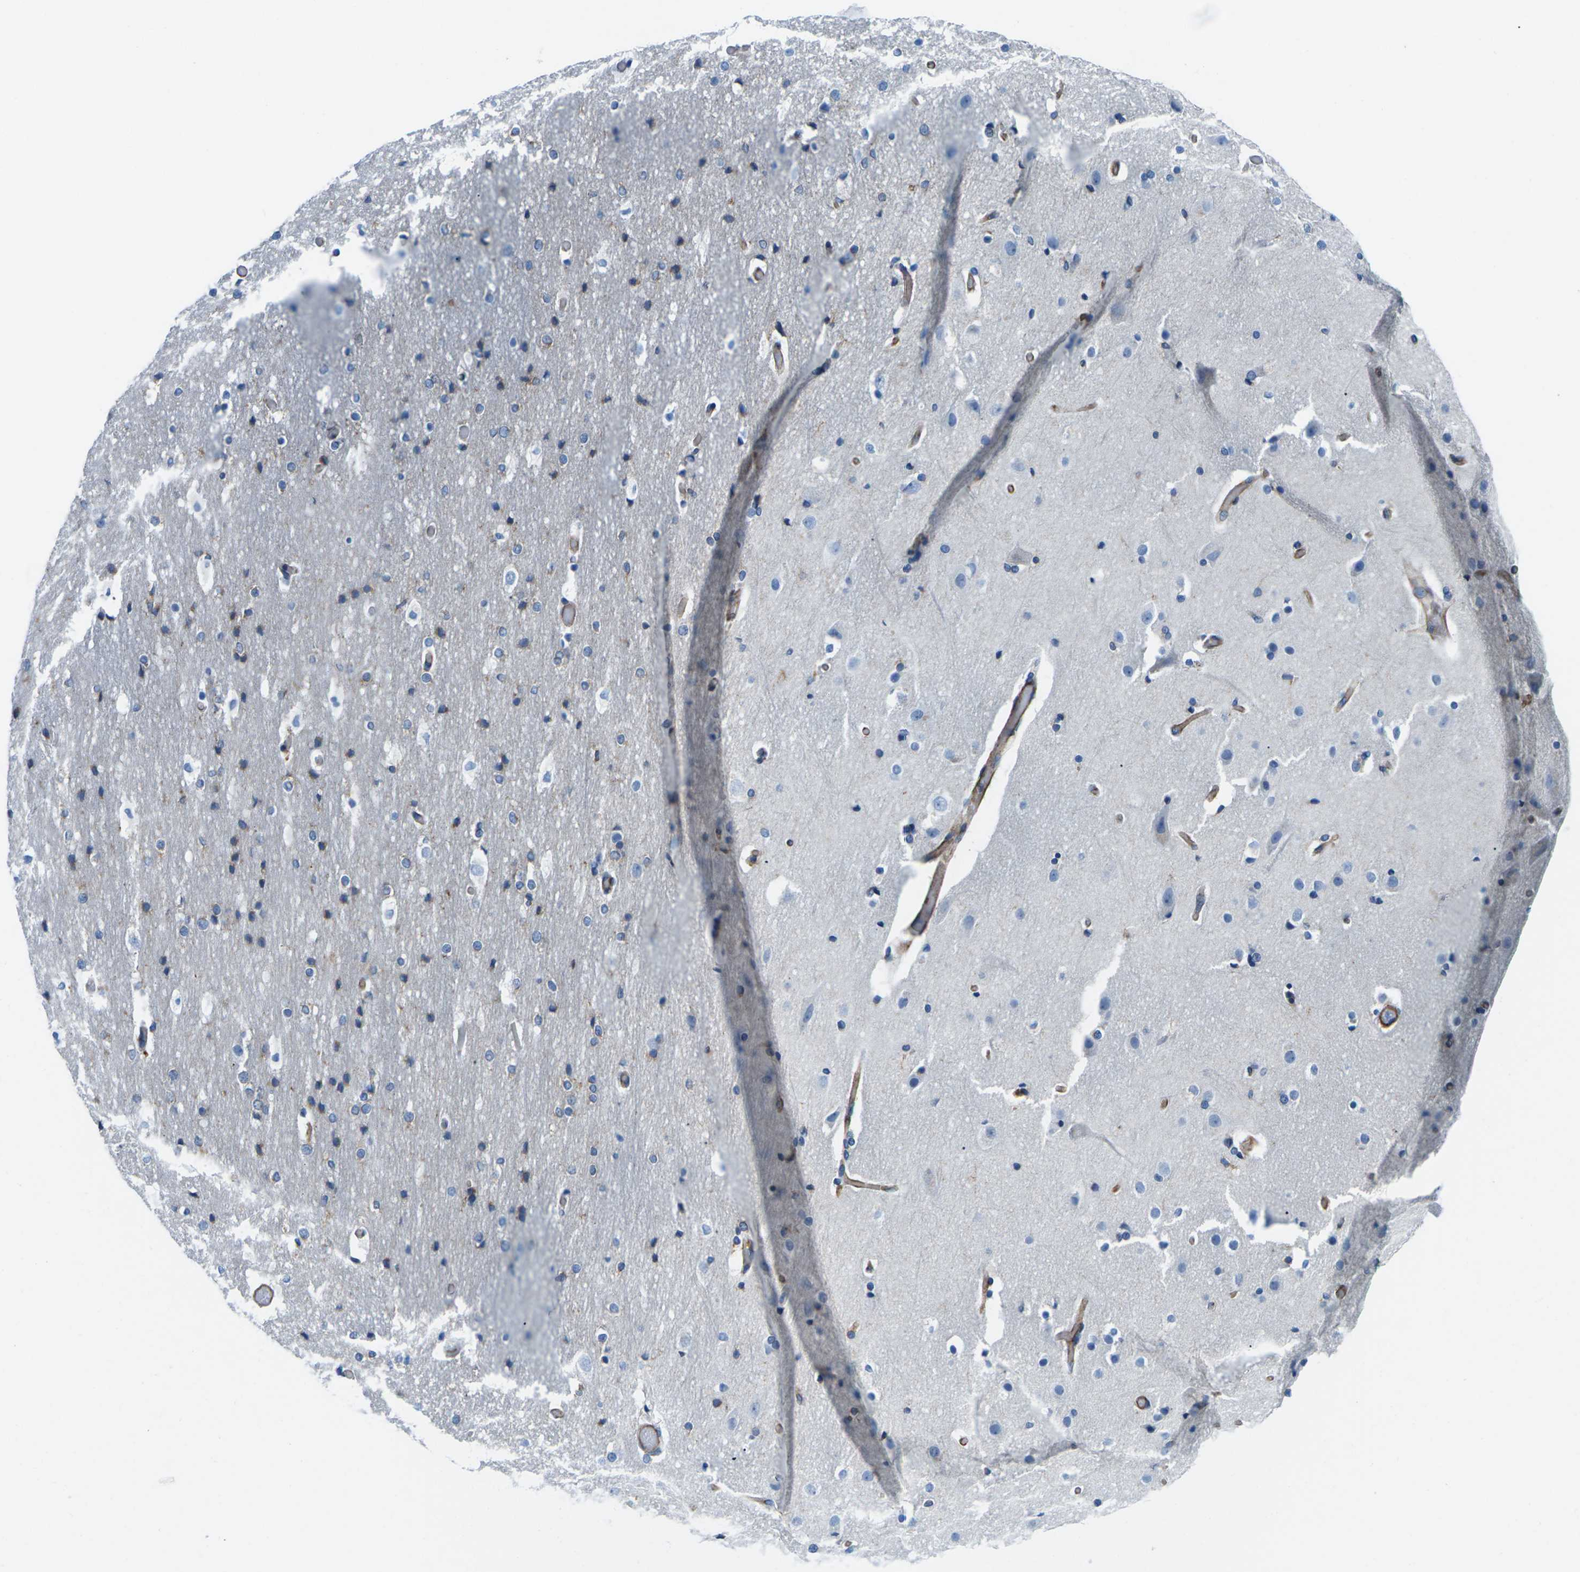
{"staining": {"intensity": "moderate", "quantity": ">75%", "location": "cytoplasmic/membranous"}, "tissue": "cerebral cortex", "cell_type": "Endothelial cells", "image_type": "normal", "snomed": [{"axis": "morphology", "description": "Normal tissue, NOS"}, {"axis": "topography", "description": "Cerebral cortex"}], "caption": "This is an image of immunohistochemistry staining of unremarkable cerebral cortex, which shows moderate staining in the cytoplasmic/membranous of endothelial cells.", "gene": "SYNGR2", "patient": {"sex": "male", "age": 57}}